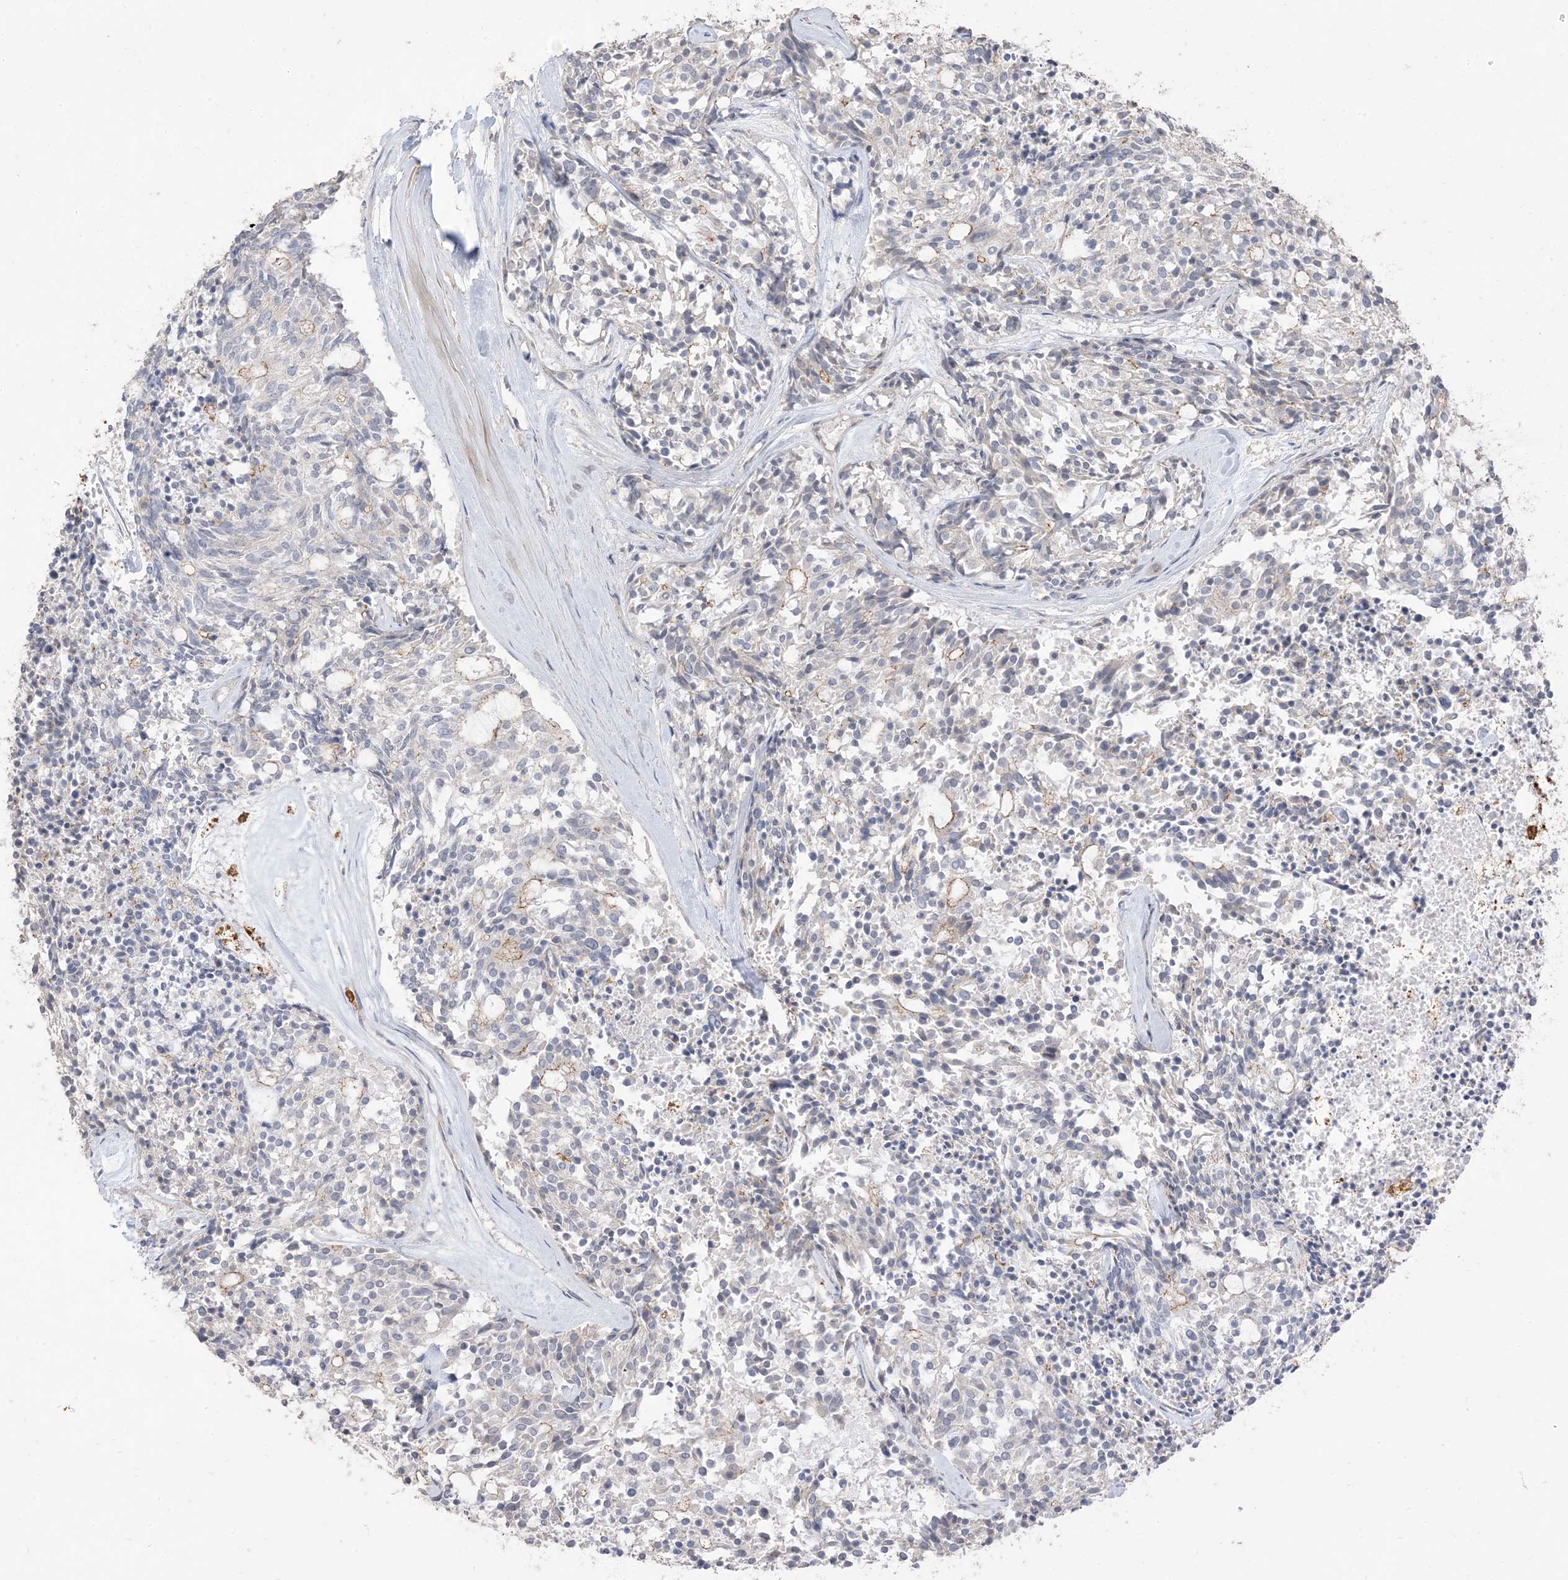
{"staining": {"intensity": "negative", "quantity": "none", "location": "none"}, "tissue": "carcinoid", "cell_type": "Tumor cells", "image_type": "cancer", "snomed": [{"axis": "morphology", "description": "Carcinoid, malignant, NOS"}, {"axis": "topography", "description": "Pancreas"}], "caption": "DAB (3,3'-diaminobenzidine) immunohistochemical staining of carcinoid reveals no significant staining in tumor cells.", "gene": "RNF175", "patient": {"sex": "female", "age": 54}}